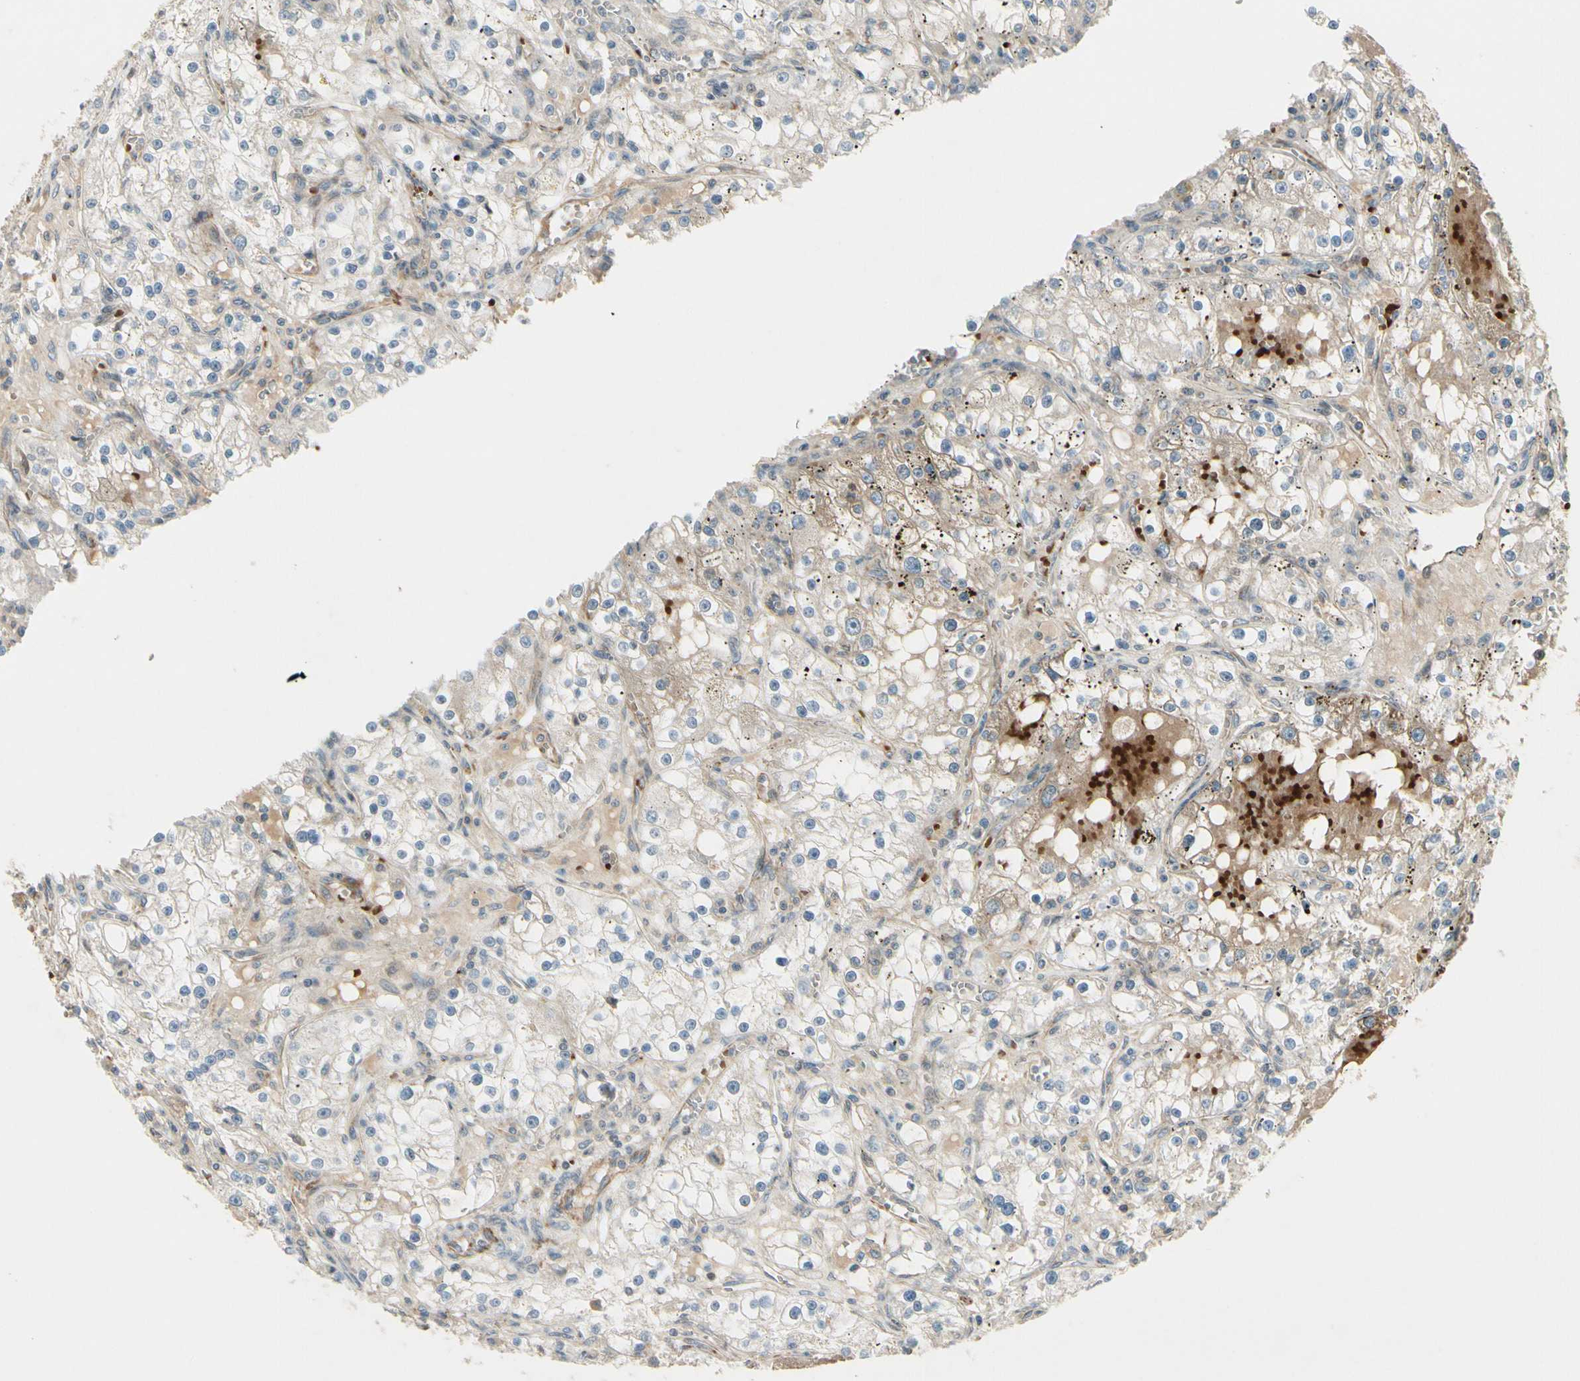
{"staining": {"intensity": "negative", "quantity": "none", "location": "none"}, "tissue": "renal cancer", "cell_type": "Tumor cells", "image_type": "cancer", "snomed": [{"axis": "morphology", "description": "Adenocarcinoma, NOS"}, {"axis": "topography", "description": "Kidney"}], "caption": "Adenocarcinoma (renal) was stained to show a protein in brown. There is no significant staining in tumor cells. (IHC, brightfield microscopy, high magnification).", "gene": "PPP3CB", "patient": {"sex": "male", "age": 56}}